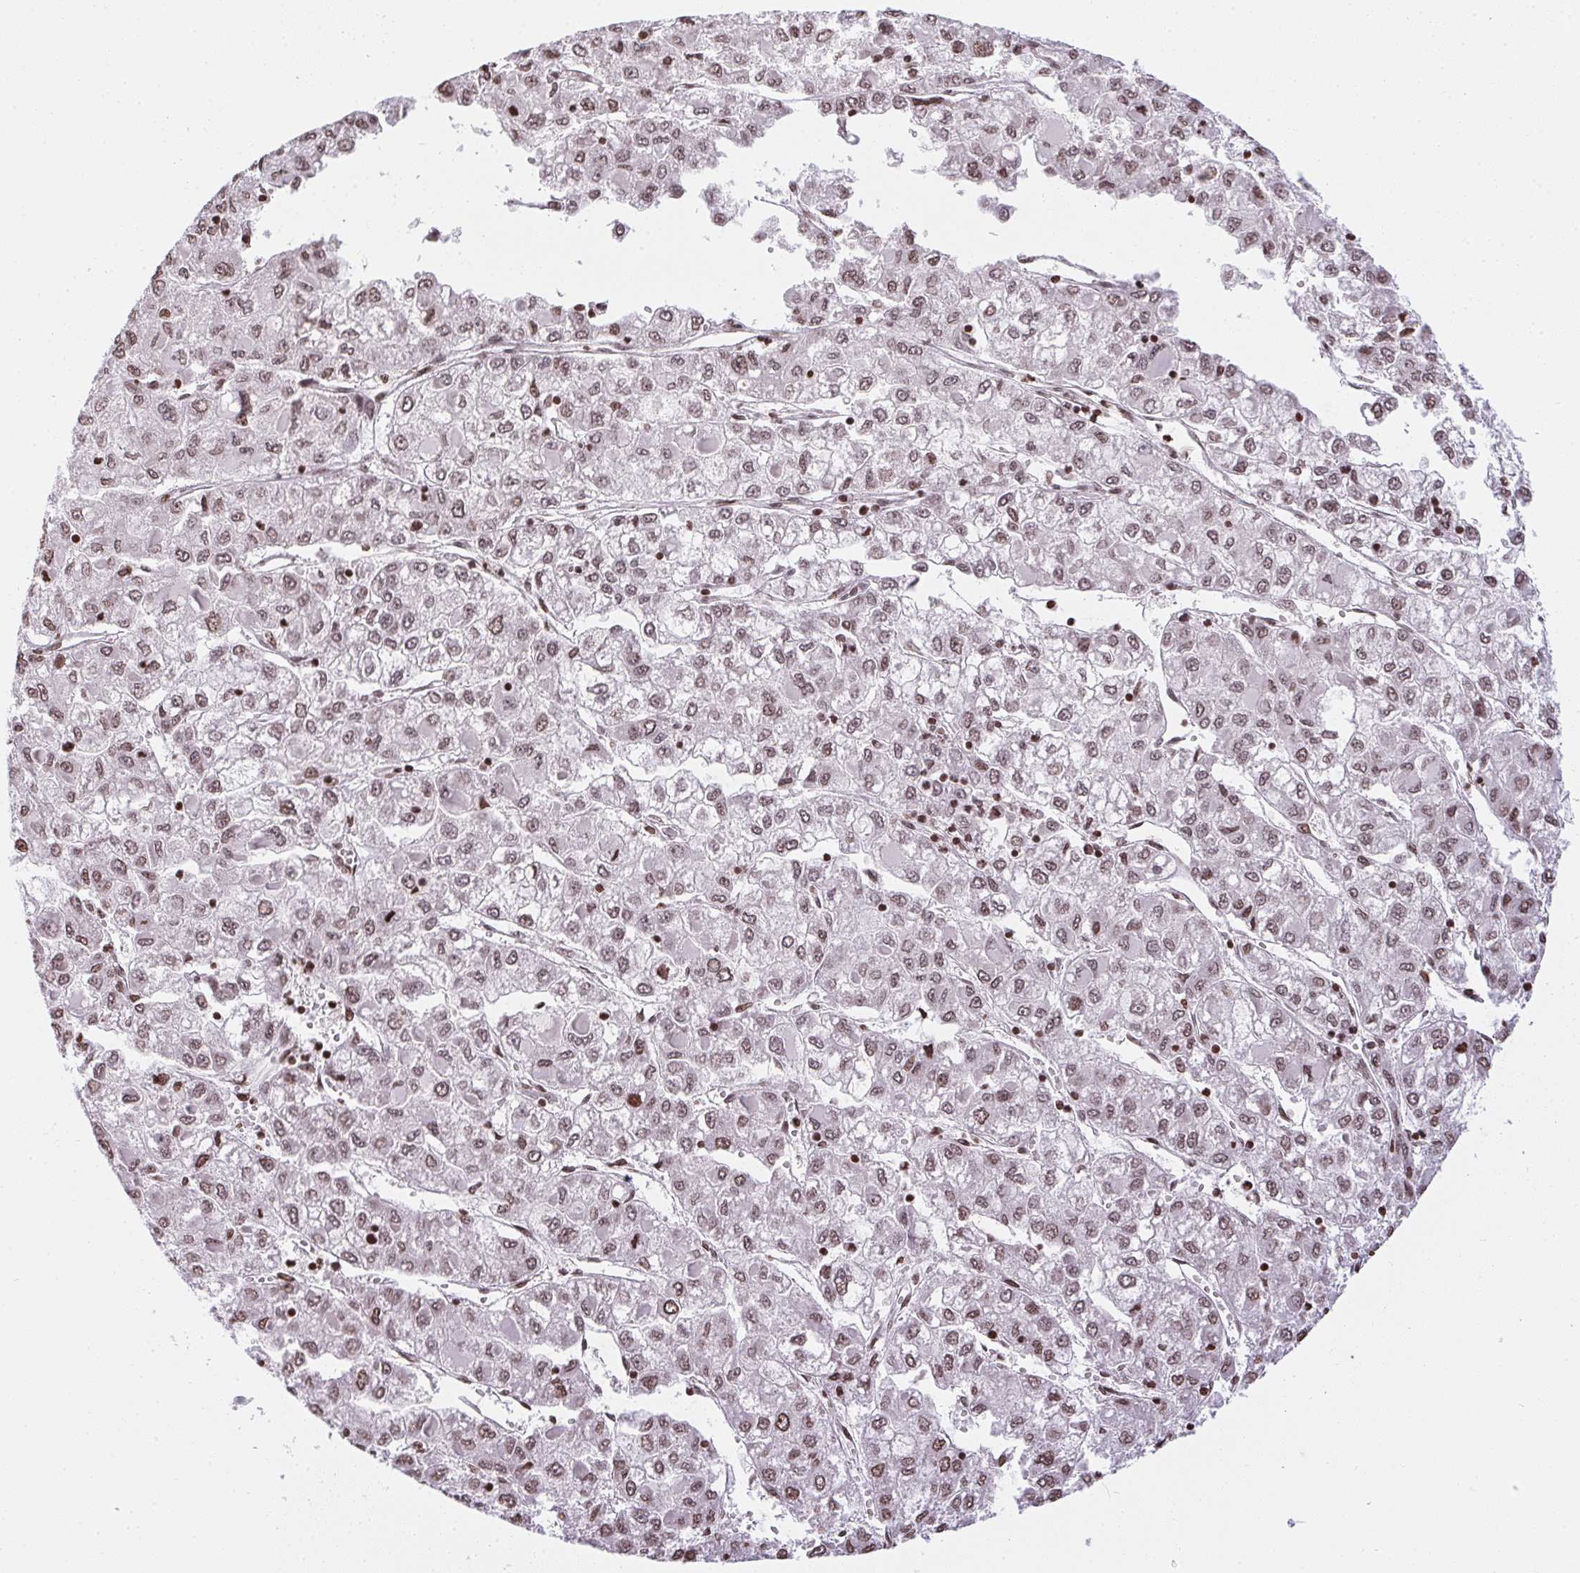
{"staining": {"intensity": "weak", "quantity": ">75%", "location": "nuclear"}, "tissue": "liver cancer", "cell_type": "Tumor cells", "image_type": "cancer", "snomed": [{"axis": "morphology", "description": "Carcinoma, Hepatocellular, NOS"}, {"axis": "topography", "description": "Liver"}], "caption": "DAB (3,3'-diaminobenzidine) immunohistochemical staining of human liver cancer demonstrates weak nuclear protein positivity in approximately >75% of tumor cells. (Stains: DAB (3,3'-diaminobenzidine) in brown, nuclei in blue, Microscopy: brightfield microscopy at high magnification).", "gene": "RNF181", "patient": {"sex": "male", "age": 40}}